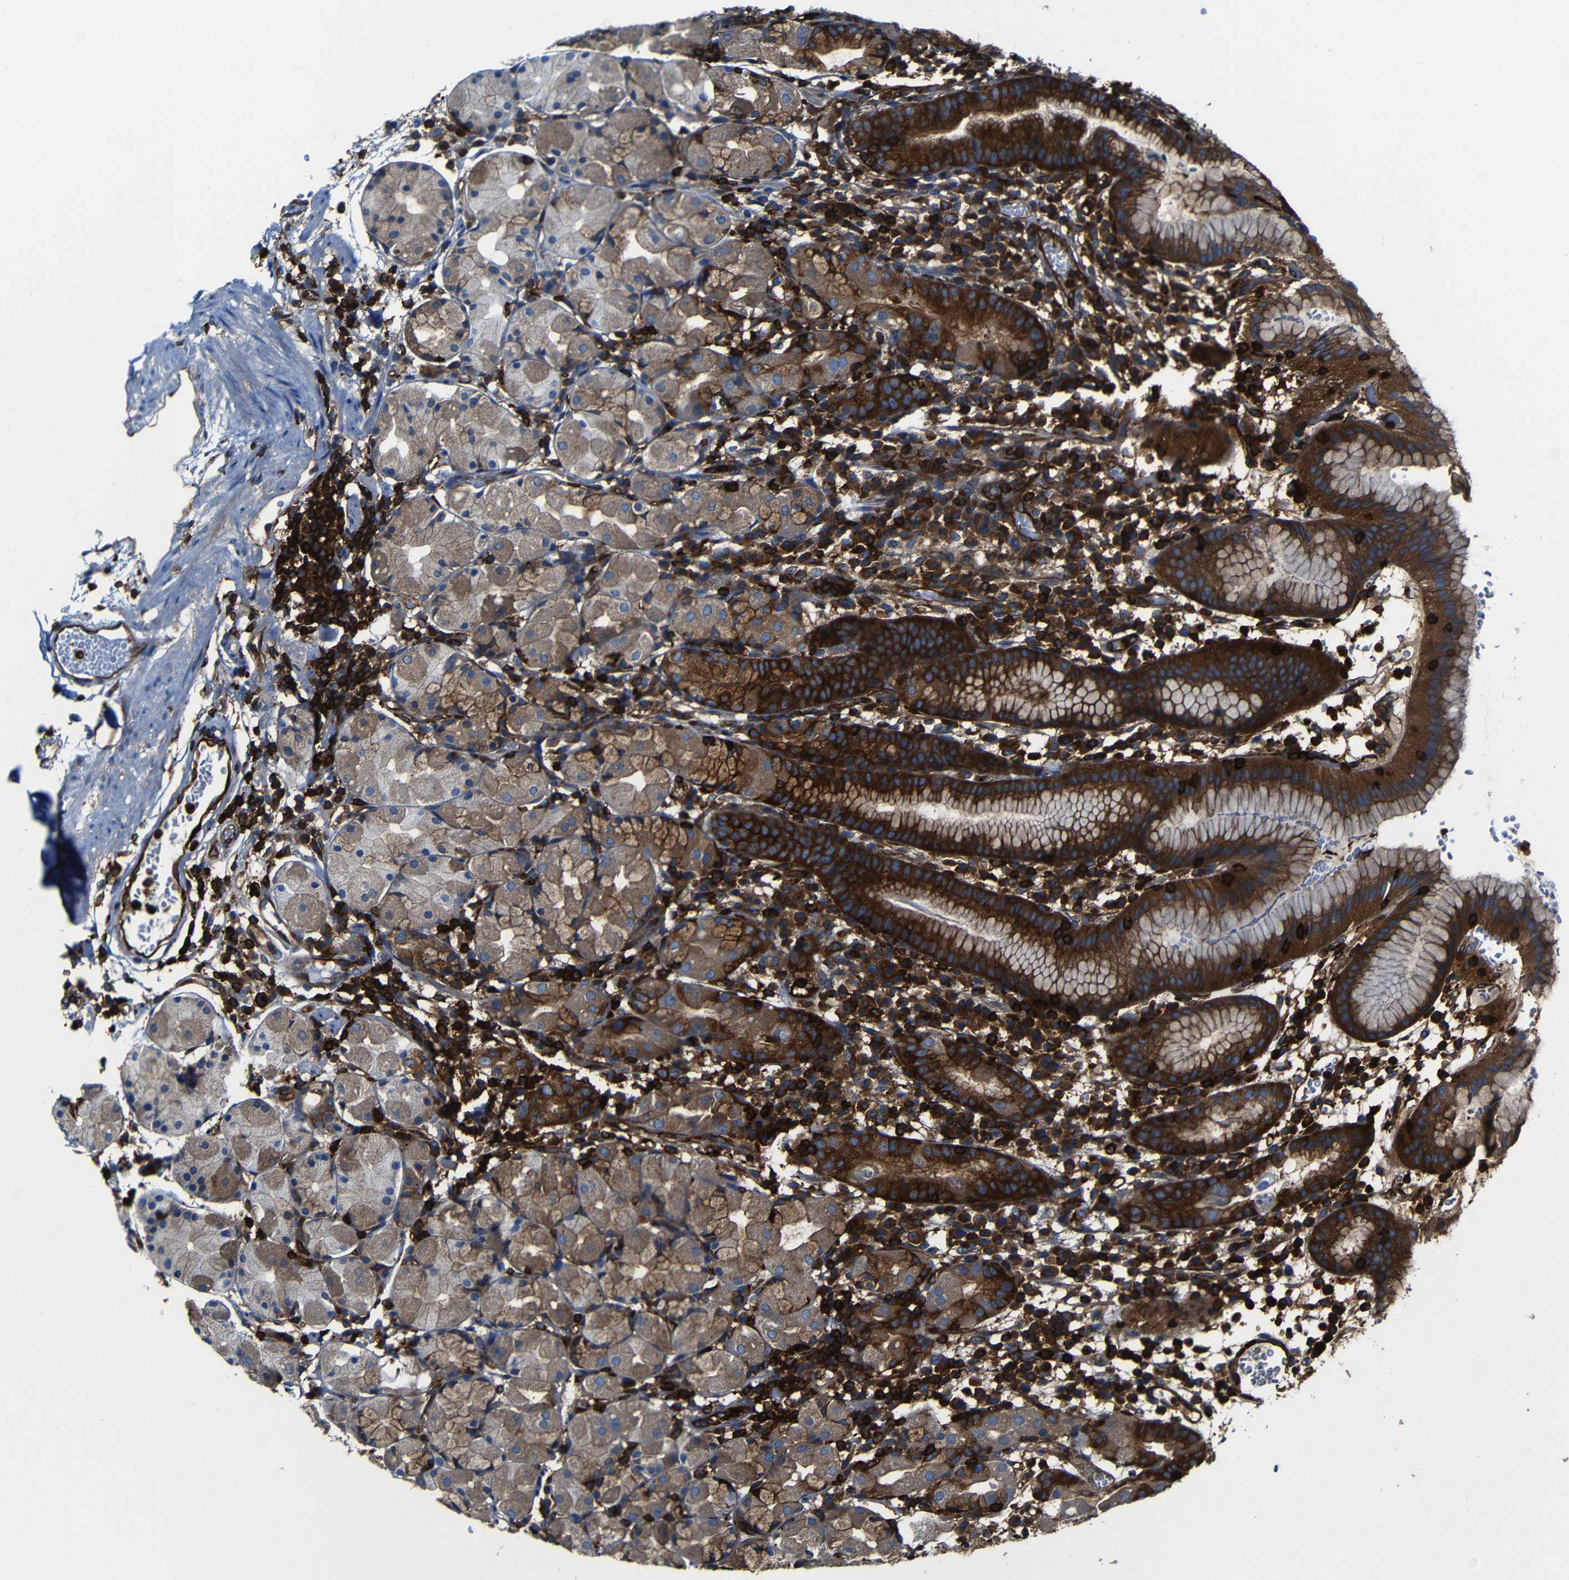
{"staining": {"intensity": "strong", "quantity": ">75%", "location": "cytoplasmic/membranous"}, "tissue": "stomach", "cell_type": "Glandular cells", "image_type": "normal", "snomed": [{"axis": "morphology", "description": "Normal tissue, NOS"}, {"axis": "topography", "description": "Stomach"}, {"axis": "topography", "description": "Stomach, lower"}], "caption": "Immunohistochemical staining of unremarkable stomach displays strong cytoplasmic/membranous protein positivity in approximately >75% of glandular cells. The protein is shown in brown color, while the nuclei are stained blue.", "gene": "ARHGEF1", "patient": {"sex": "female", "age": 75}}